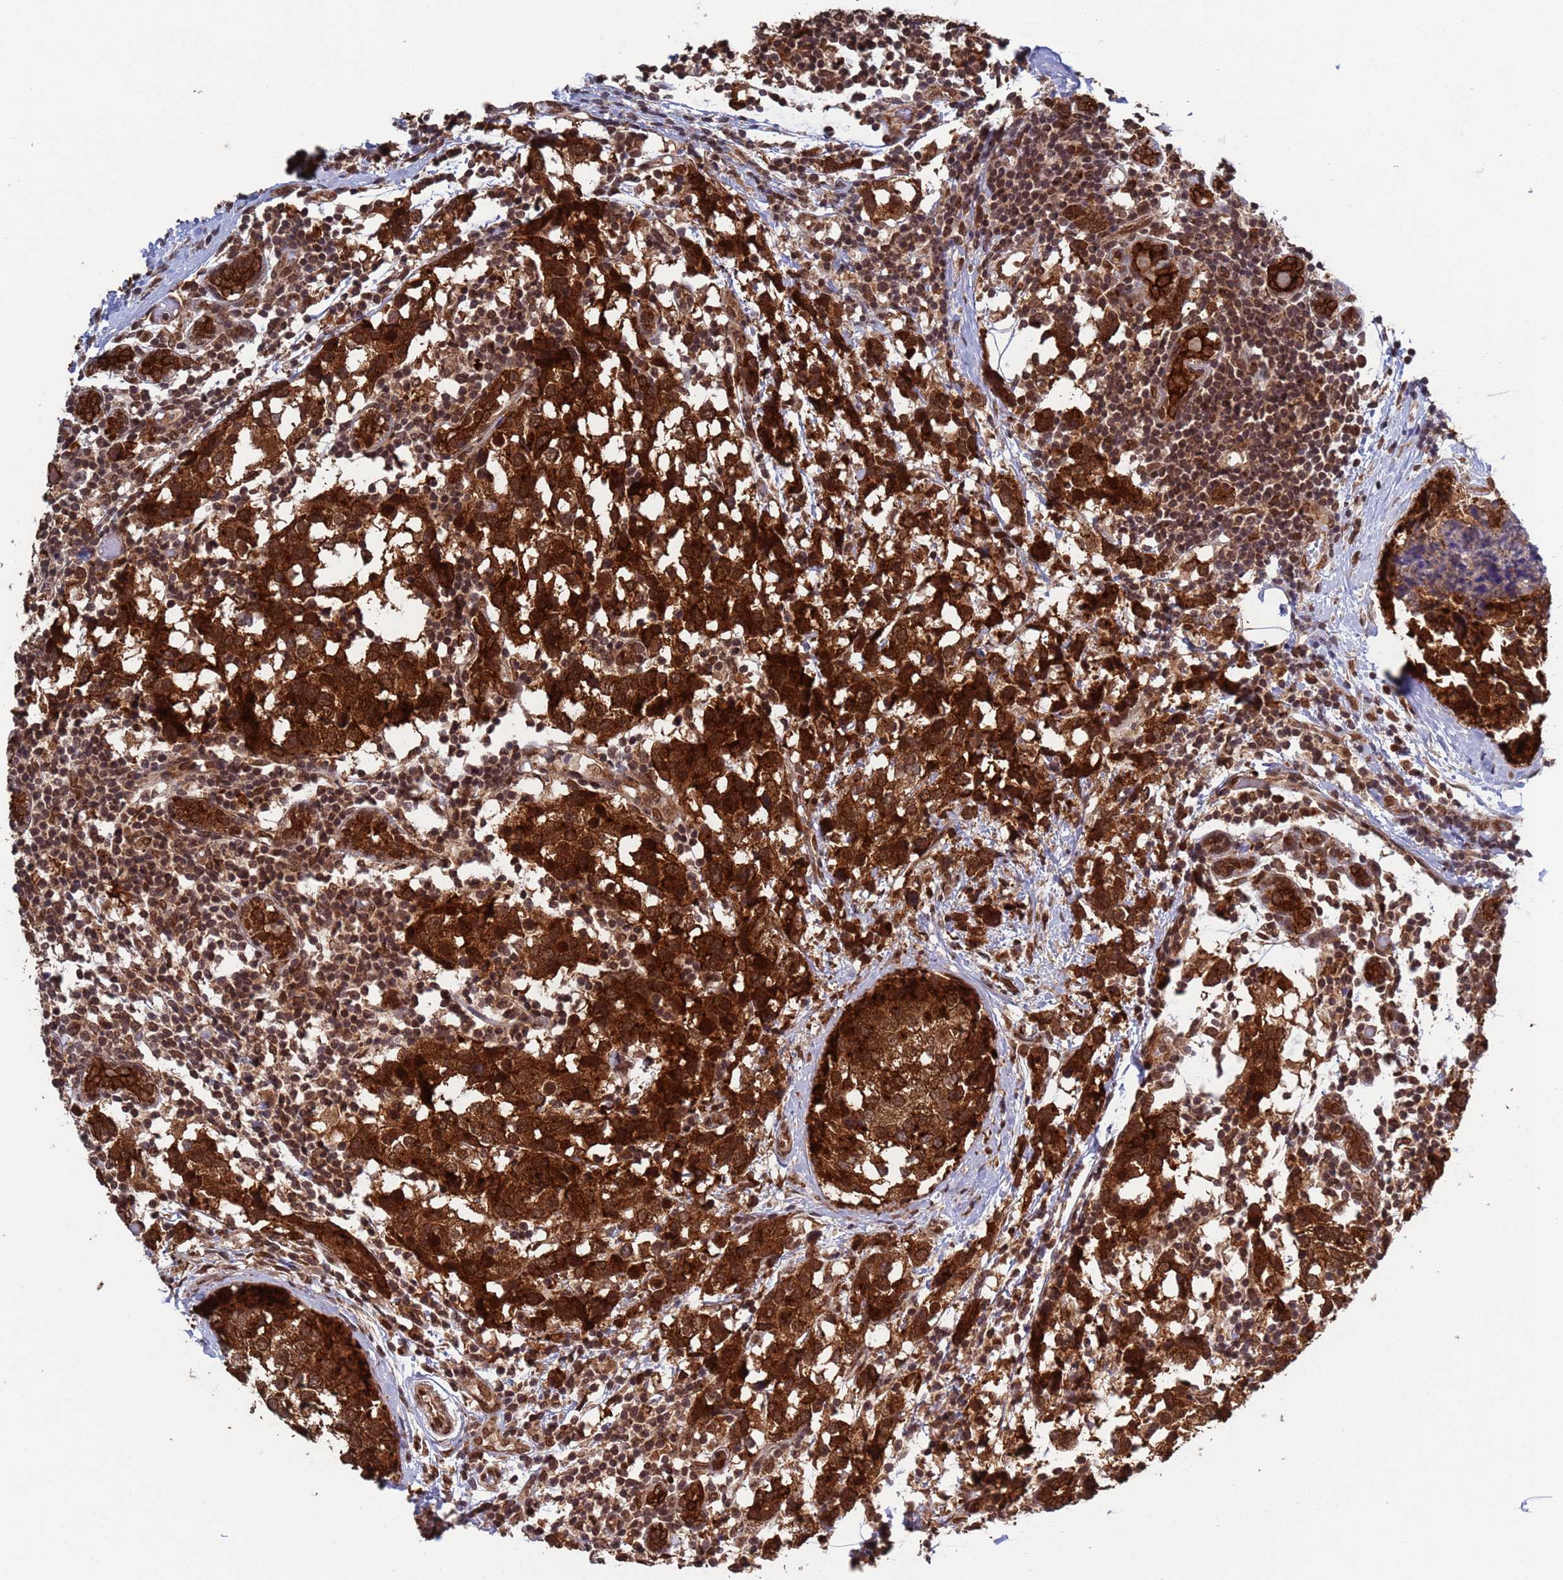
{"staining": {"intensity": "strong", "quantity": ">75%", "location": "cytoplasmic/membranous,nuclear"}, "tissue": "breast cancer", "cell_type": "Tumor cells", "image_type": "cancer", "snomed": [{"axis": "morphology", "description": "Lobular carcinoma"}, {"axis": "topography", "description": "Breast"}], "caption": "Brown immunohistochemical staining in breast cancer (lobular carcinoma) displays strong cytoplasmic/membranous and nuclear staining in about >75% of tumor cells.", "gene": "FUBP3", "patient": {"sex": "female", "age": 59}}